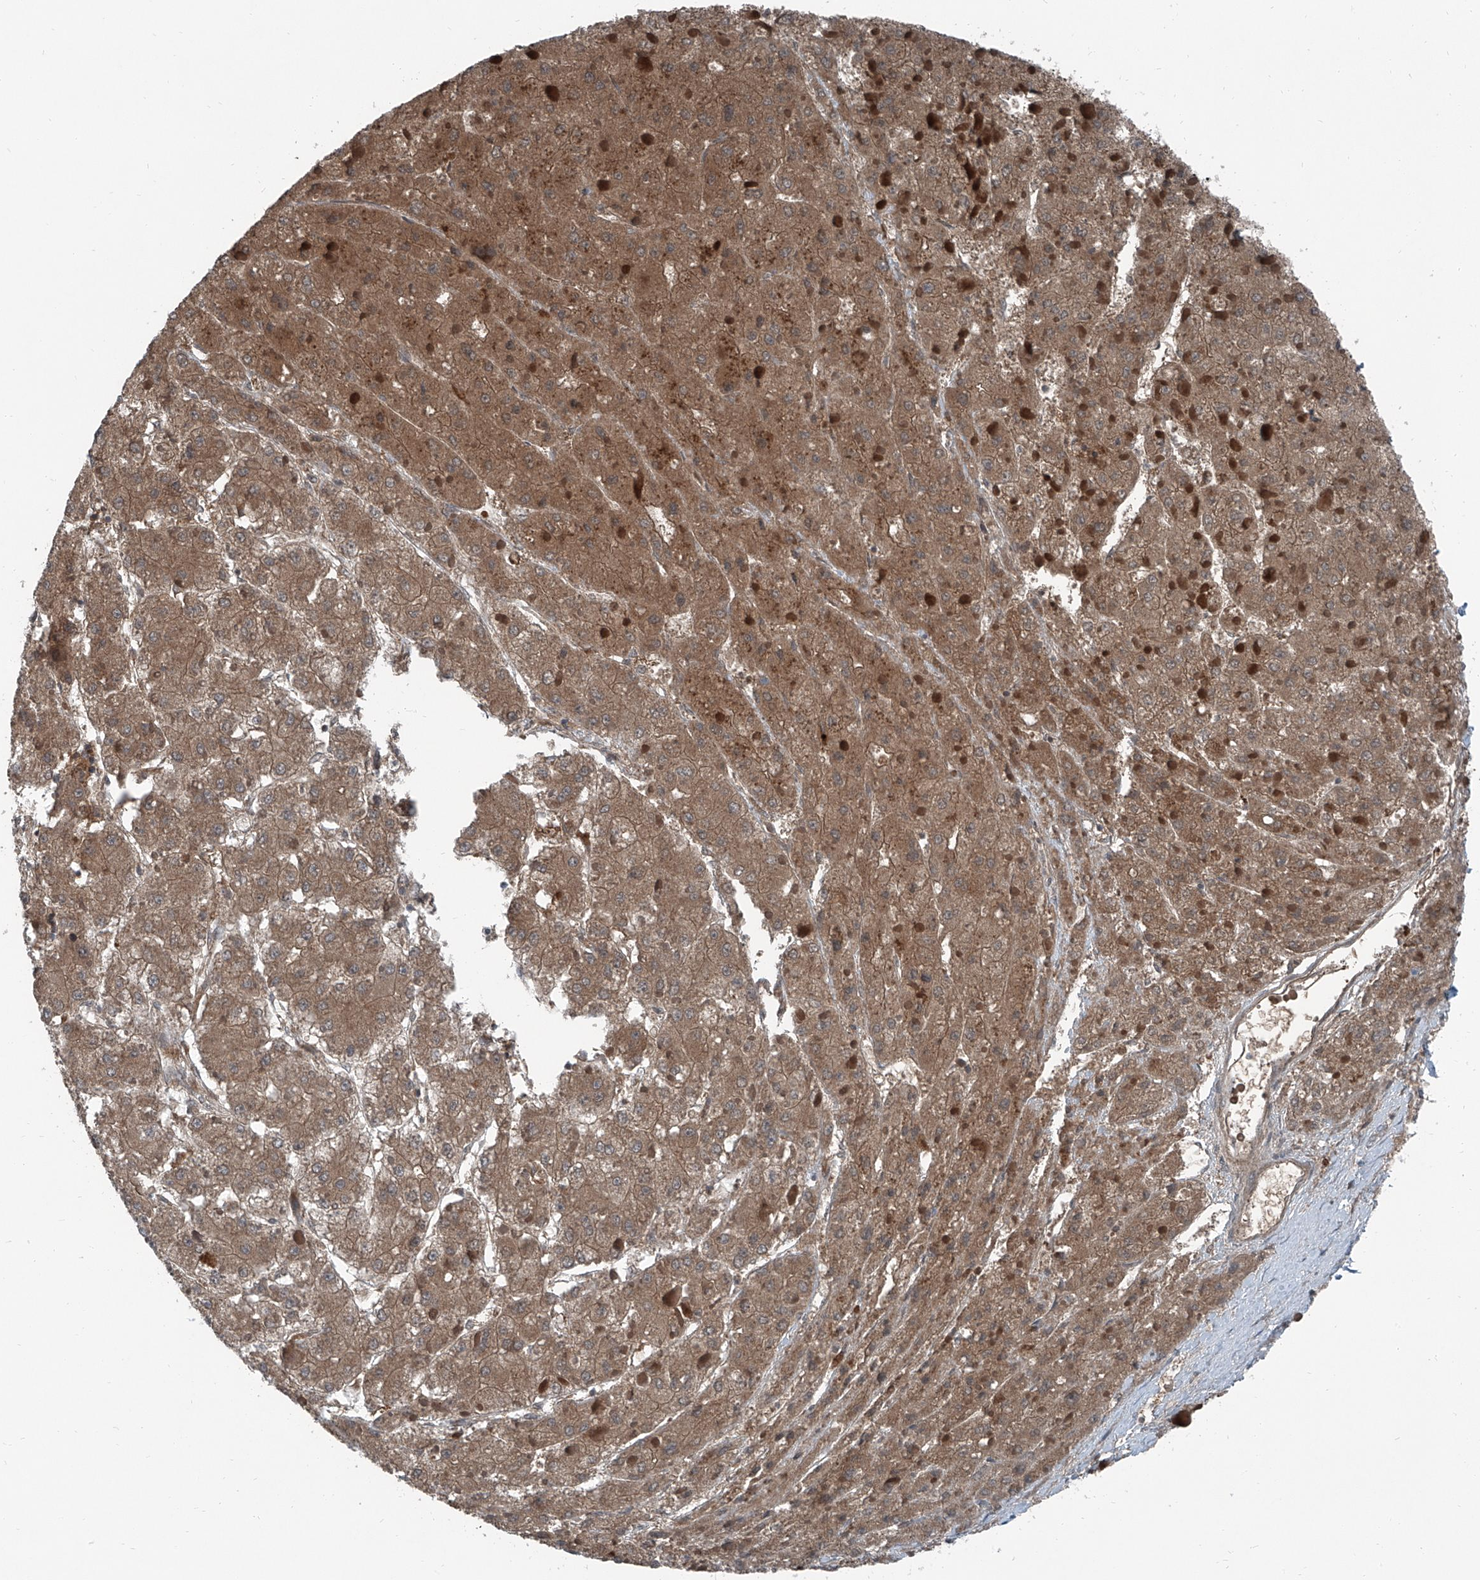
{"staining": {"intensity": "moderate", "quantity": ">75%", "location": "cytoplasmic/membranous"}, "tissue": "liver cancer", "cell_type": "Tumor cells", "image_type": "cancer", "snomed": [{"axis": "morphology", "description": "Carcinoma, Hepatocellular, NOS"}, {"axis": "topography", "description": "Liver"}], "caption": "An immunohistochemistry (IHC) micrograph of neoplastic tissue is shown. Protein staining in brown labels moderate cytoplasmic/membranous positivity in hepatocellular carcinoma (liver) within tumor cells.", "gene": "RGN", "patient": {"sex": "female", "age": 73}}